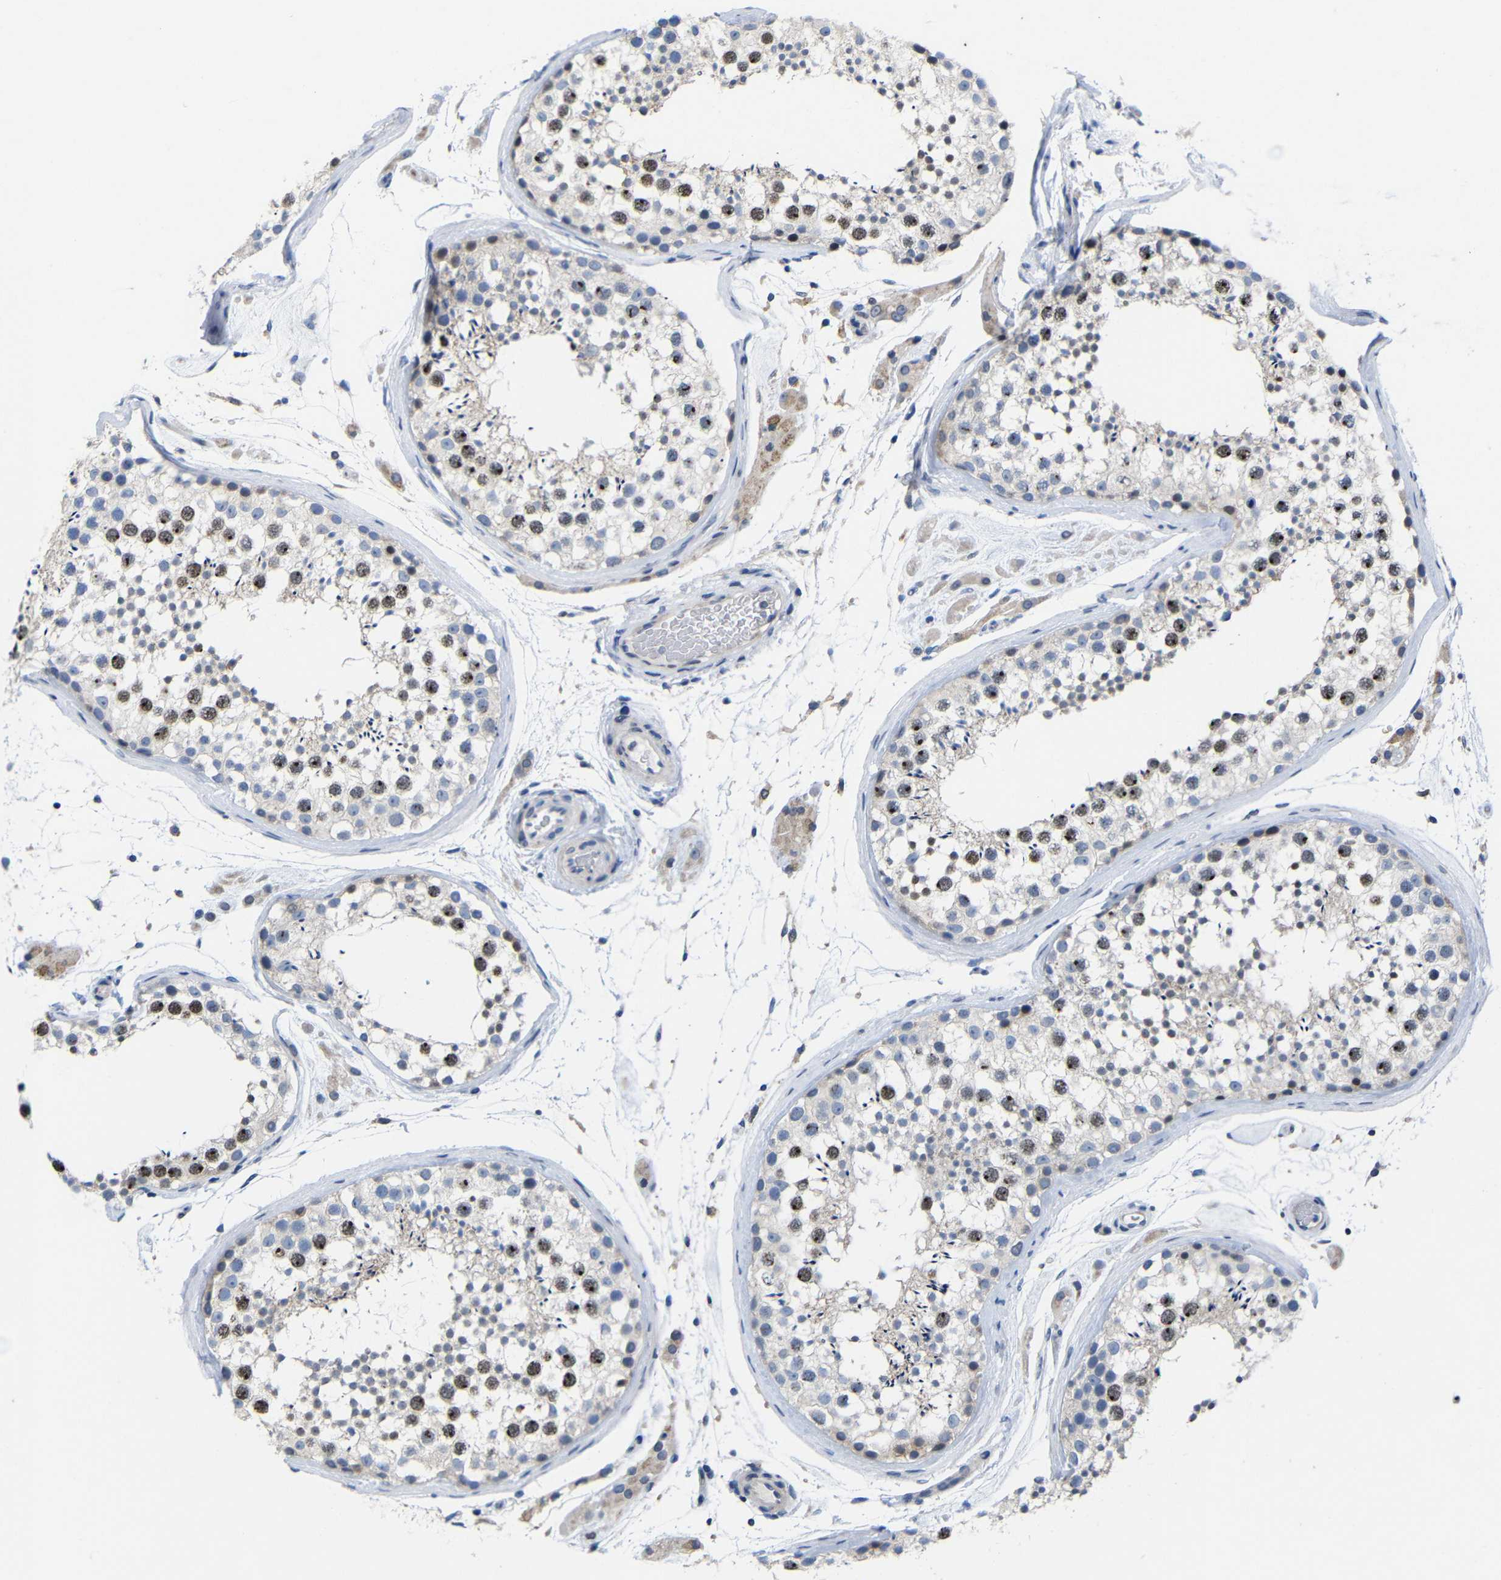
{"staining": {"intensity": "moderate", "quantity": "25%-75%", "location": "nuclear"}, "tissue": "testis", "cell_type": "Cells in seminiferous ducts", "image_type": "normal", "snomed": [{"axis": "morphology", "description": "Normal tissue, NOS"}, {"axis": "topography", "description": "Testis"}], "caption": "This photomicrograph exhibits benign testis stained with IHC to label a protein in brown. The nuclear of cells in seminiferous ducts show moderate positivity for the protein. Nuclei are counter-stained blue.", "gene": "CMTM1", "patient": {"sex": "male", "age": 46}}